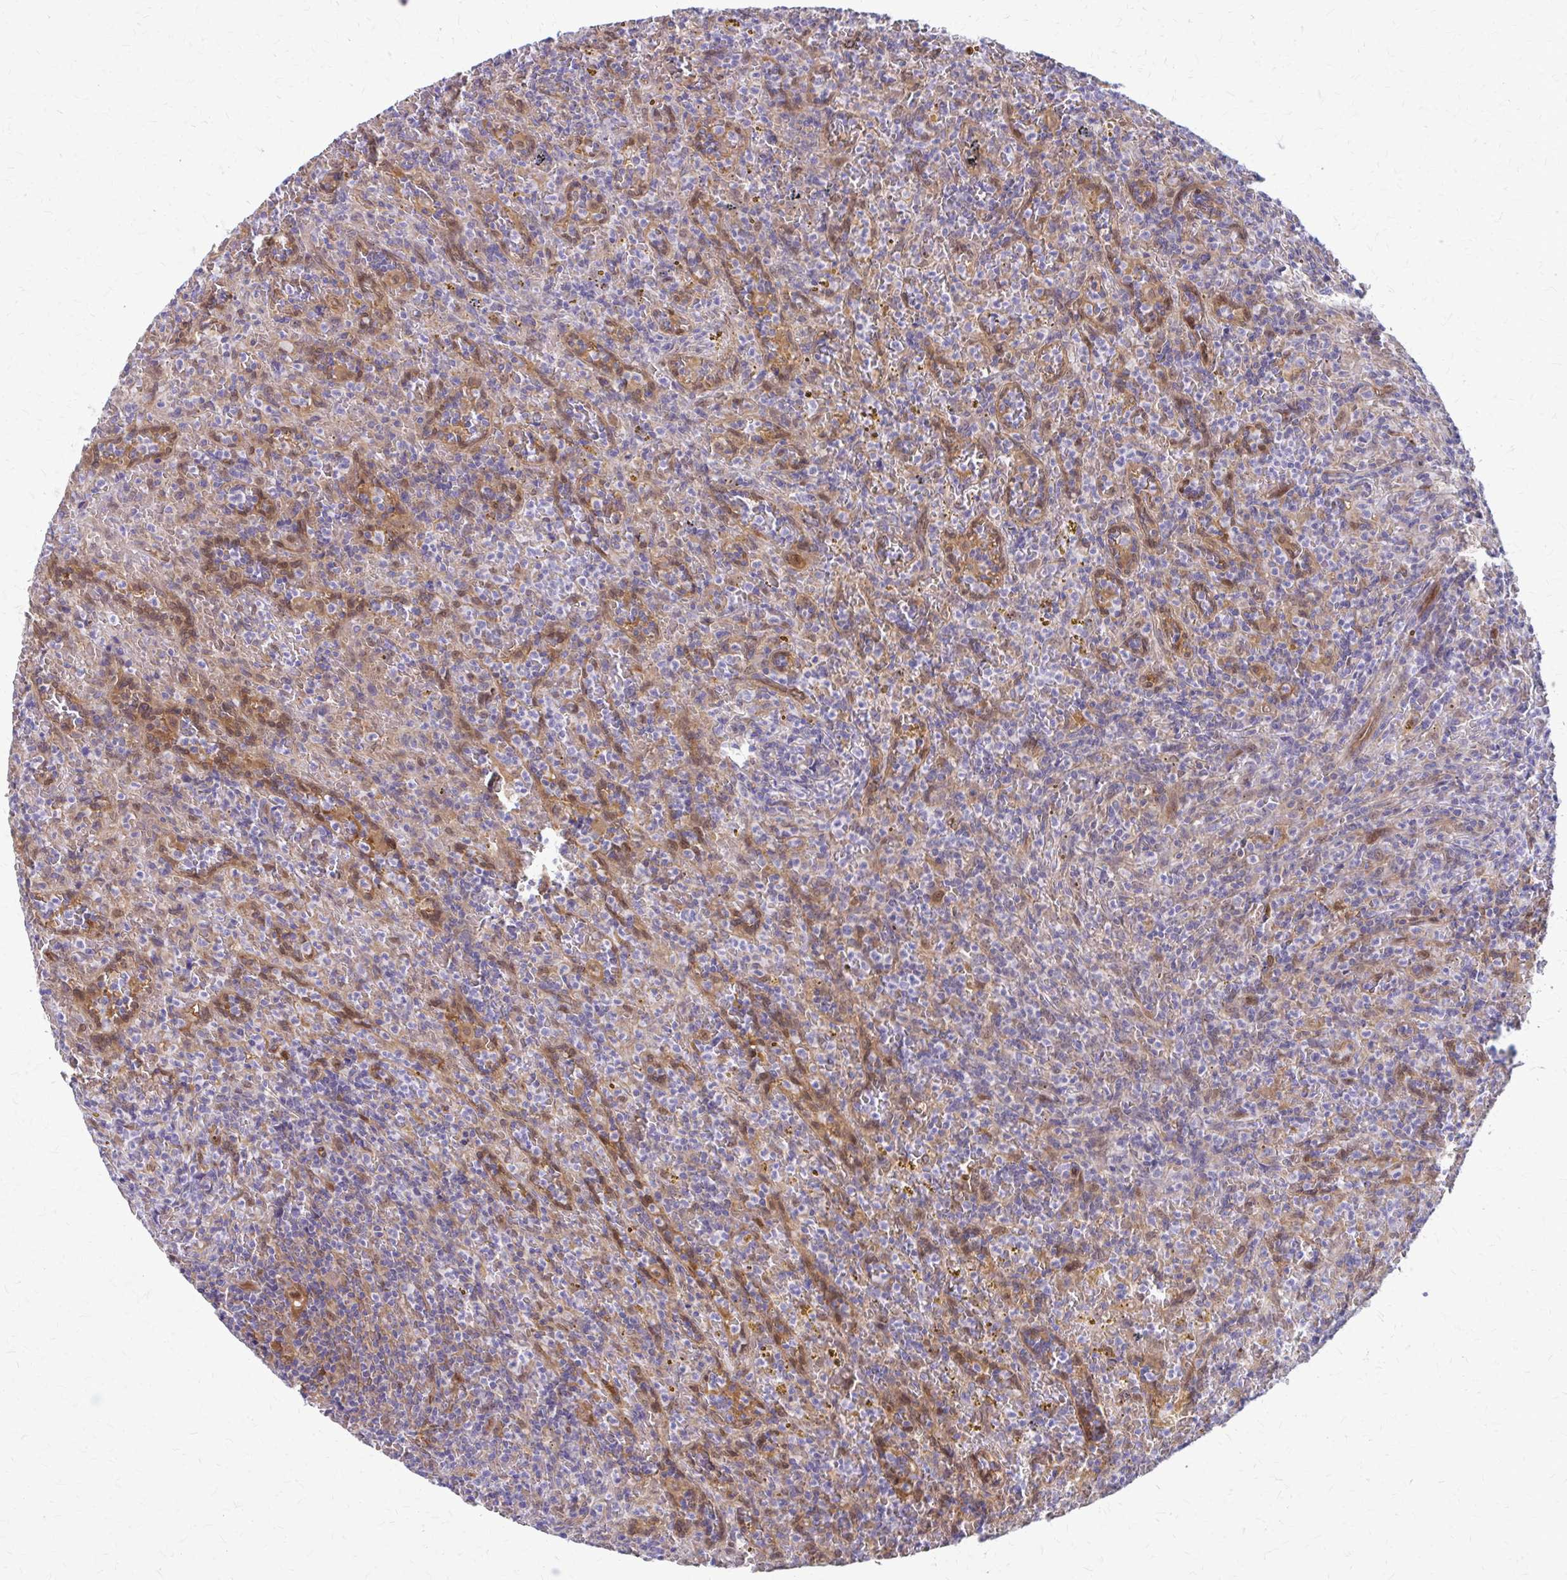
{"staining": {"intensity": "negative", "quantity": "none", "location": "none"}, "tissue": "lymphoma", "cell_type": "Tumor cells", "image_type": "cancer", "snomed": [{"axis": "morphology", "description": "Malignant lymphoma, non-Hodgkin's type, Low grade"}, {"axis": "topography", "description": "Spleen"}], "caption": "Human lymphoma stained for a protein using immunohistochemistry demonstrates no expression in tumor cells.", "gene": "CLIC2", "patient": {"sex": "female", "age": 70}}